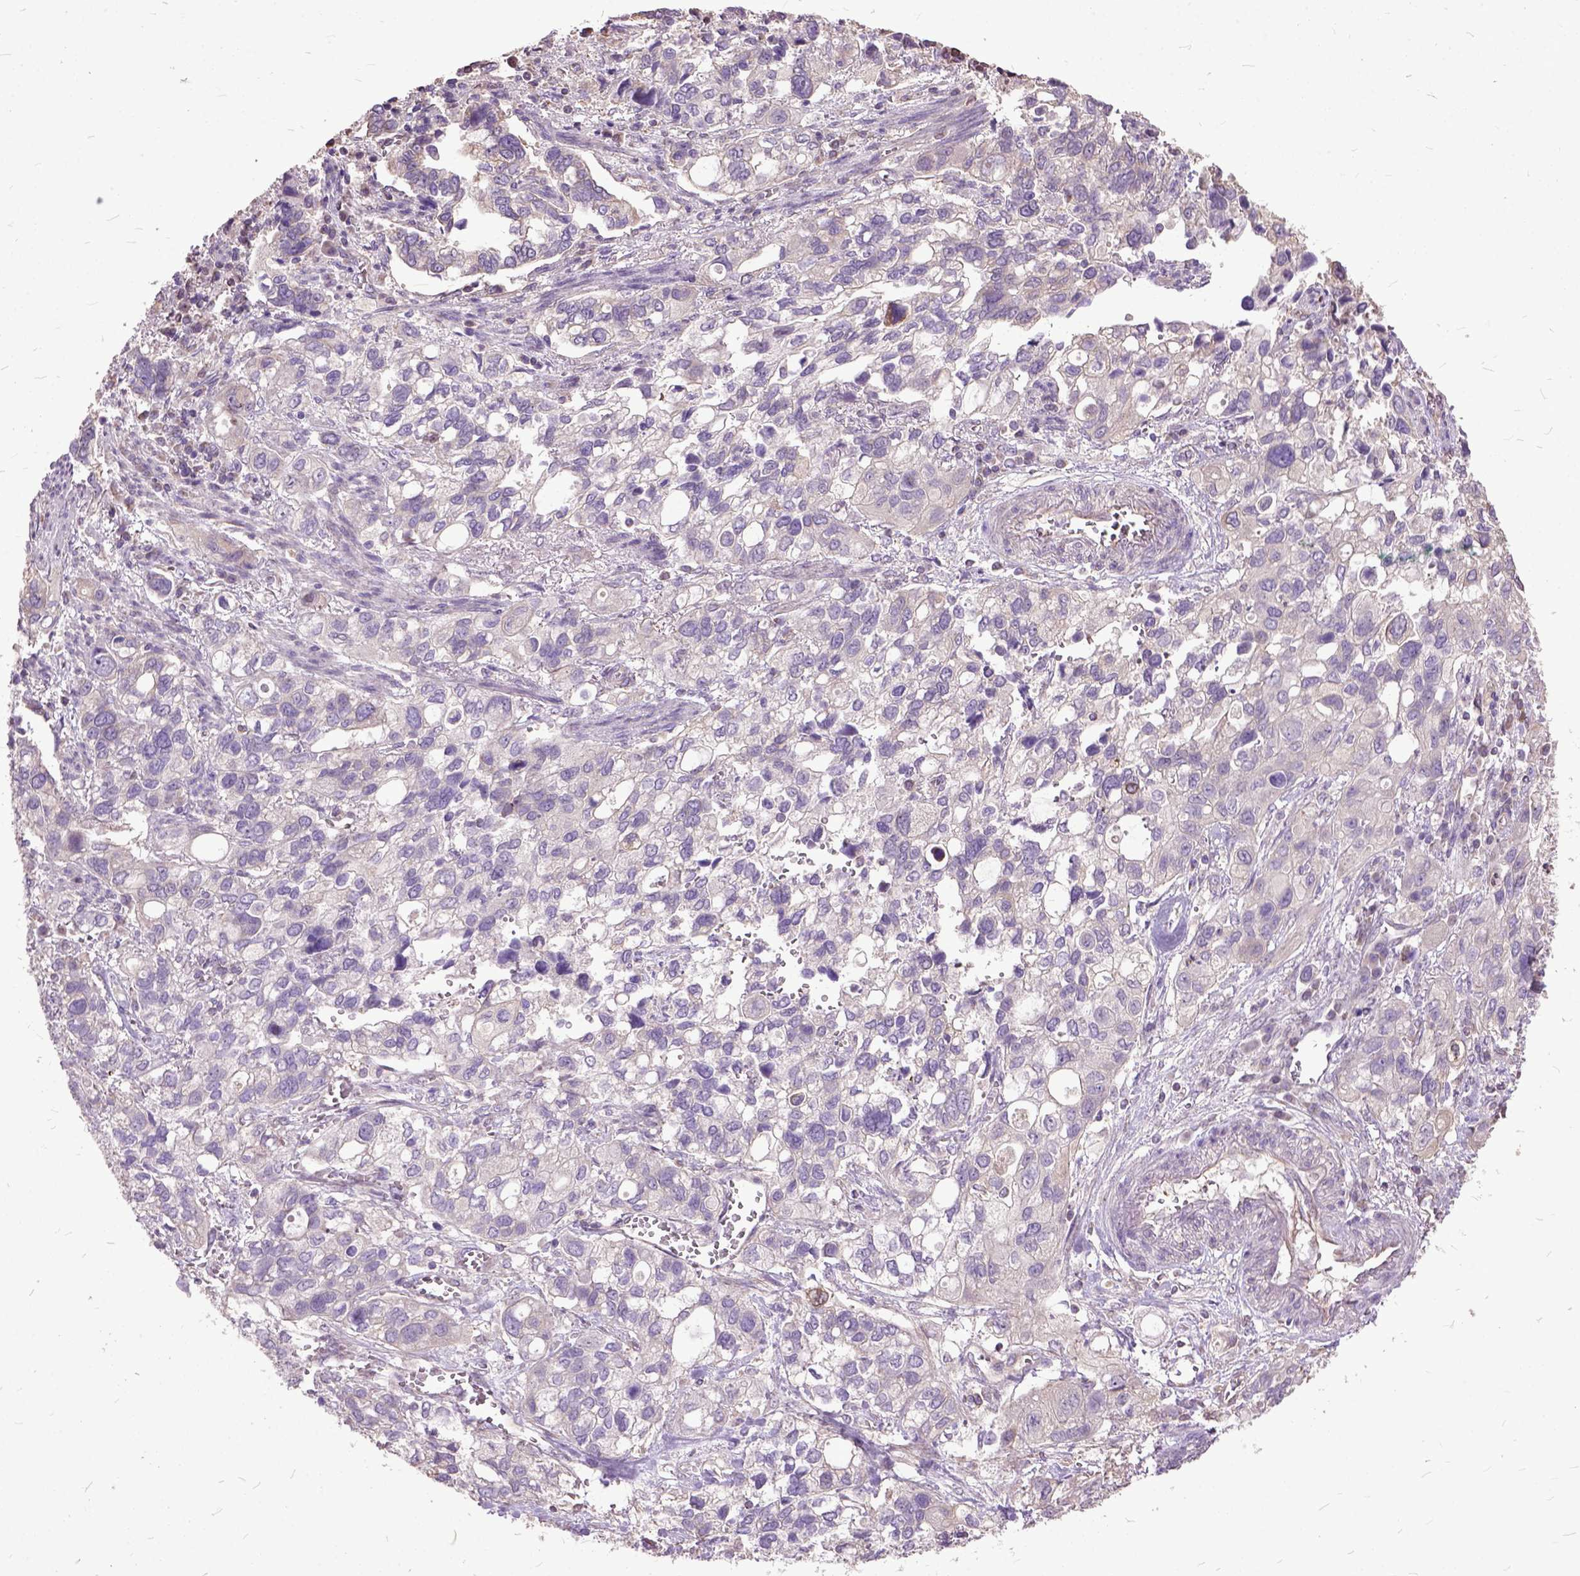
{"staining": {"intensity": "negative", "quantity": "none", "location": "none"}, "tissue": "stomach cancer", "cell_type": "Tumor cells", "image_type": "cancer", "snomed": [{"axis": "morphology", "description": "Adenocarcinoma, NOS"}, {"axis": "topography", "description": "Stomach, upper"}], "caption": "A photomicrograph of human stomach adenocarcinoma is negative for staining in tumor cells.", "gene": "AREG", "patient": {"sex": "female", "age": 81}}